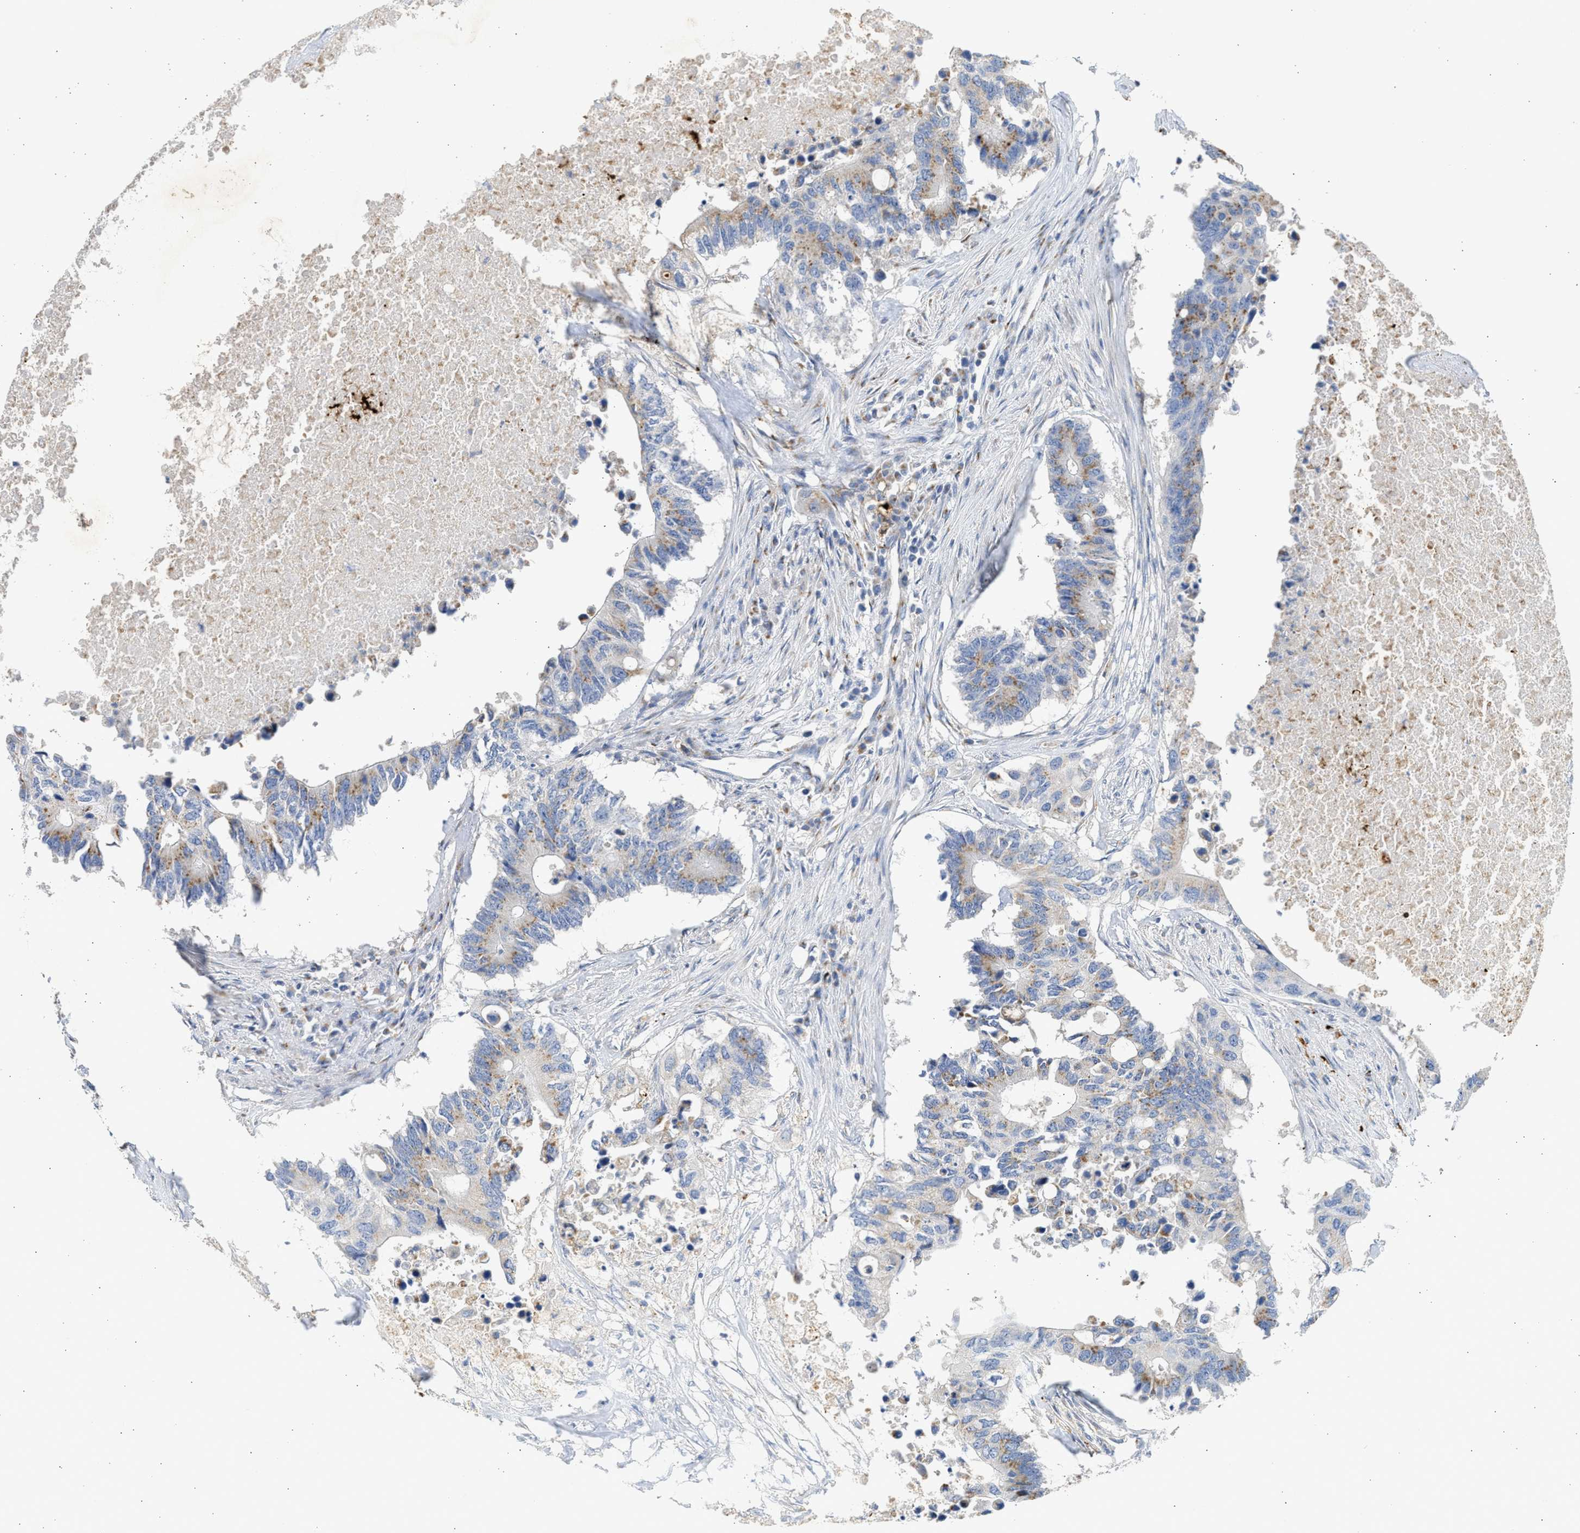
{"staining": {"intensity": "moderate", "quantity": "25%-75%", "location": "cytoplasmic/membranous"}, "tissue": "colorectal cancer", "cell_type": "Tumor cells", "image_type": "cancer", "snomed": [{"axis": "morphology", "description": "Adenocarcinoma, NOS"}, {"axis": "topography", "description": "Colon"}], "caption": "An immunohistochemistry (IHC) image of neoplastic tissue is shown. Protein staining in brown labels moderate cytoplasmic/membranous positivity in colorectal adenocarcinoma within tumor cells.", "gene": "IPO8", "patient": {"sex": "male", "age": 71}}